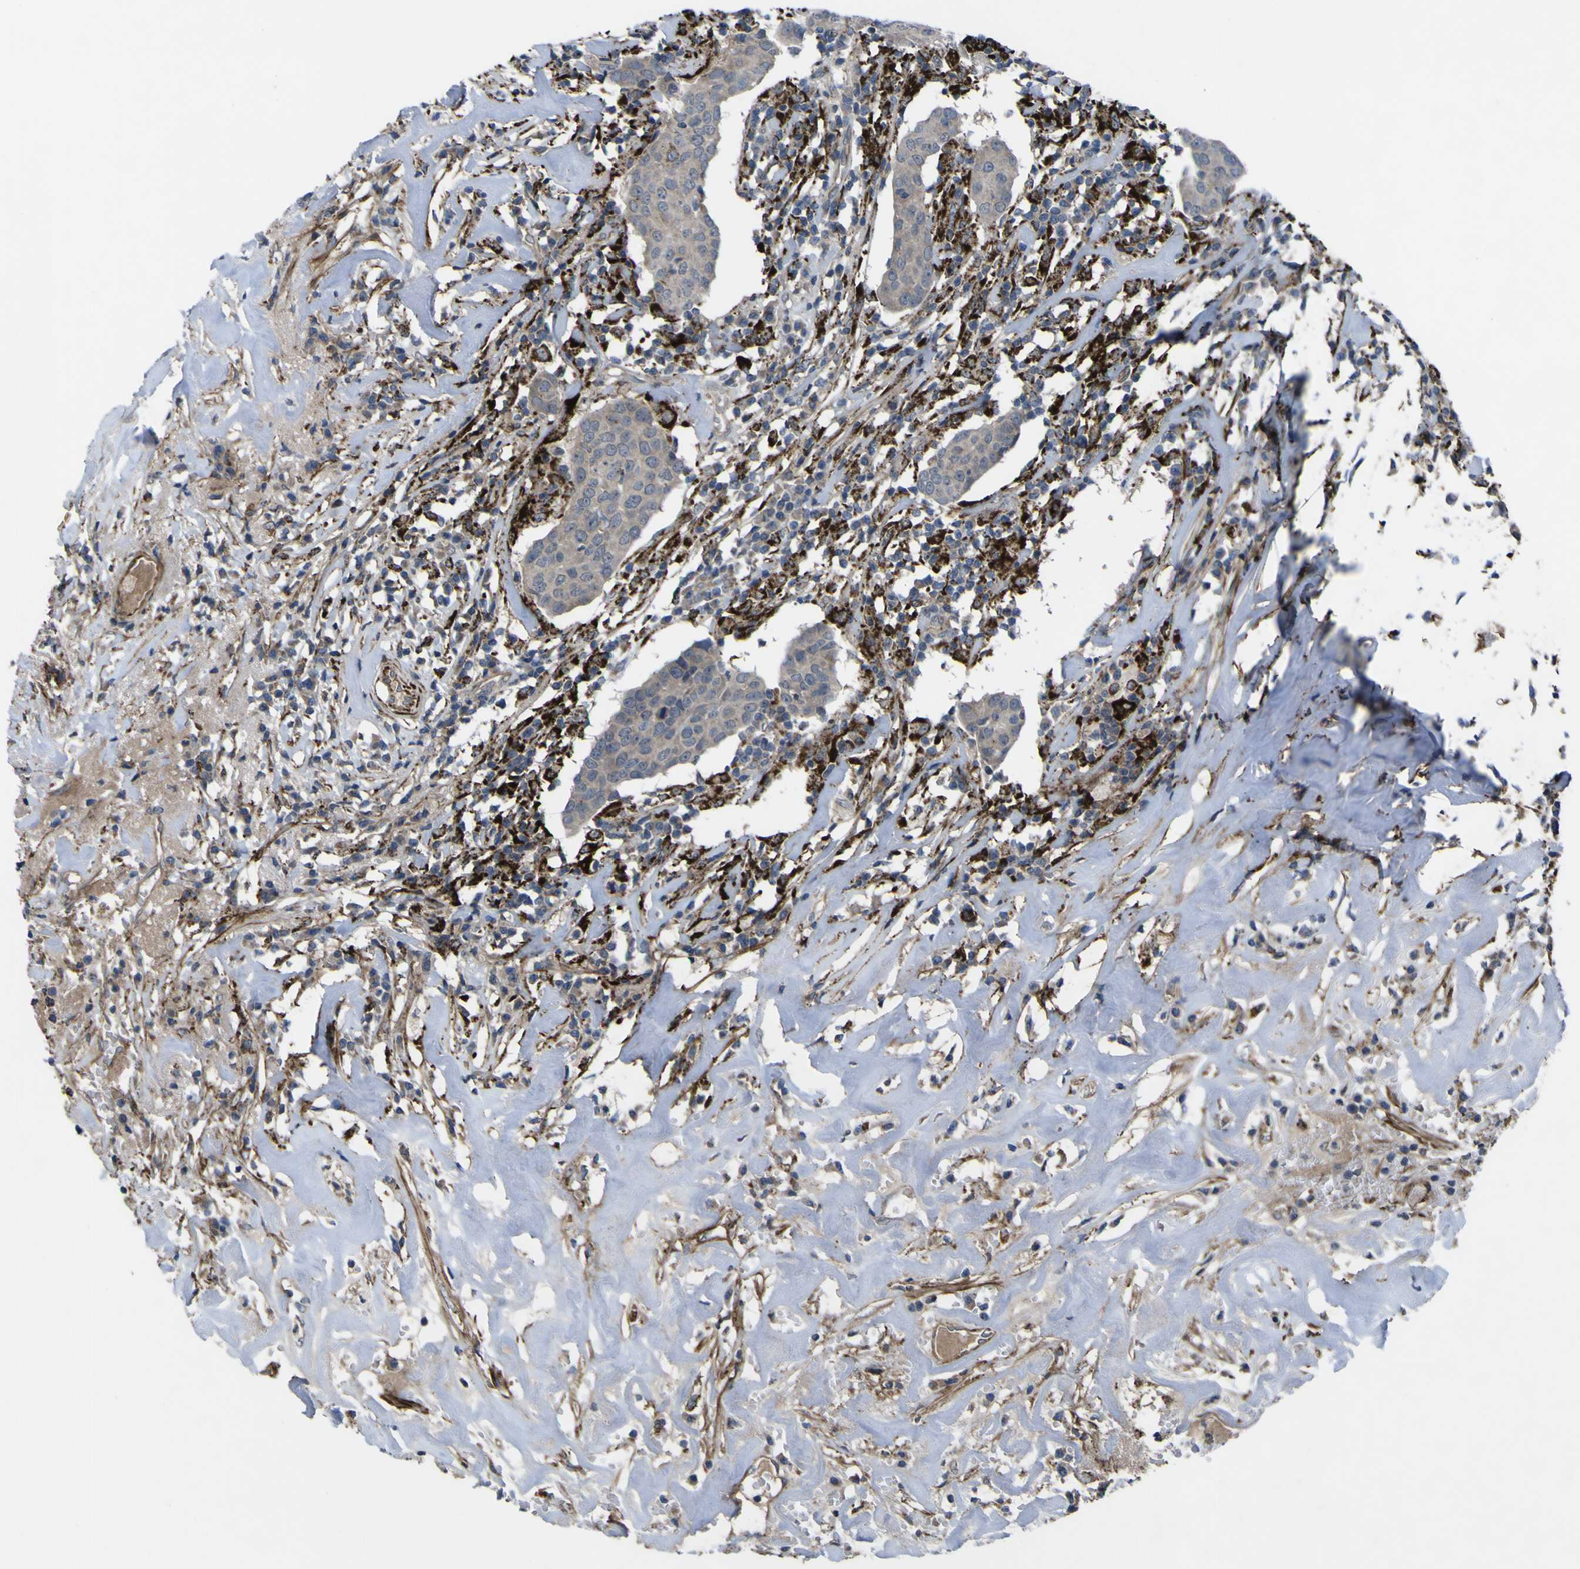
{"staining": {"intensity": "negative", "quantity": "none", "location": "none"}, "tissue": "head and neck cancer", "cell_type": "Tumor cells", "image_type": "cancer", "snomed": [{"axis": "morphology", "description": "Adenocarcinoma, NOS"}, {"axis": "topography", "description": "Salivary gland"}, {"axis": "topography", "description": "Head-Neck"}], "caption": "A histopathology image of head and neck cancer (adenocarcinoma) stained for a protein displays no brown staining in tumor cells.", "gene": "GPLD1", "patient": {"sex": "female", "age": 65}}